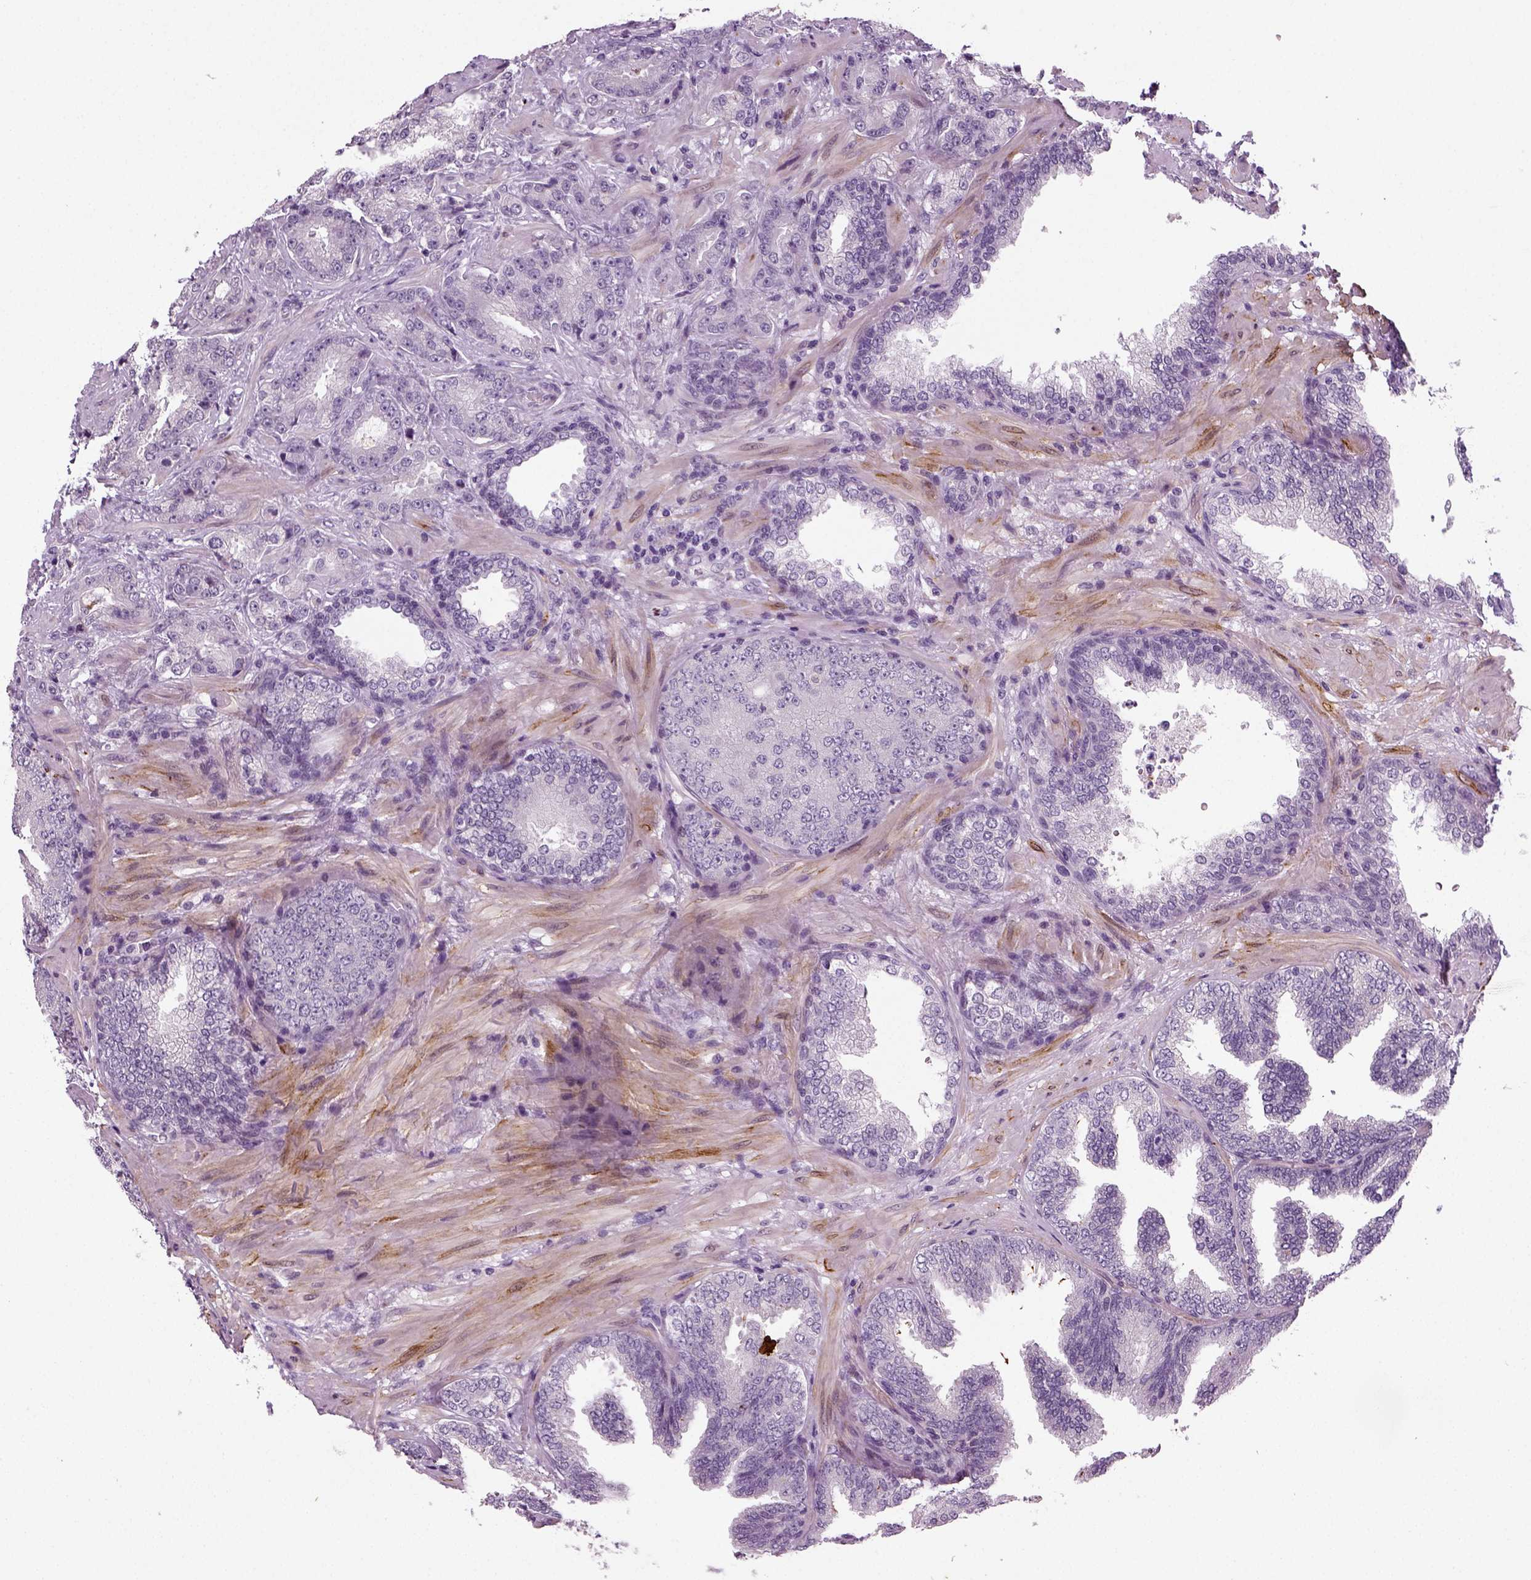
{"staining": {"intensity": "negative", "quantity": "none", "location": "none"}, "tissue": "prostate cancer", "cell_type": "Tumor cells", "image_type": "cancer", "snomed": [{"axis": "morphology", "description": "Adenocarcinoma, Low grade"}, {"axis": "topography", "description": "Prostate"}], "caption": "This is a image of immunohistochemistry staining of prostate cancer, which shows no positivity in tumor cells. (Immunohistochemistry, brightfield microscopy, high magnification).", "gene": "SYNGAP1", "patient": {"sex": "male", "age": 68}}